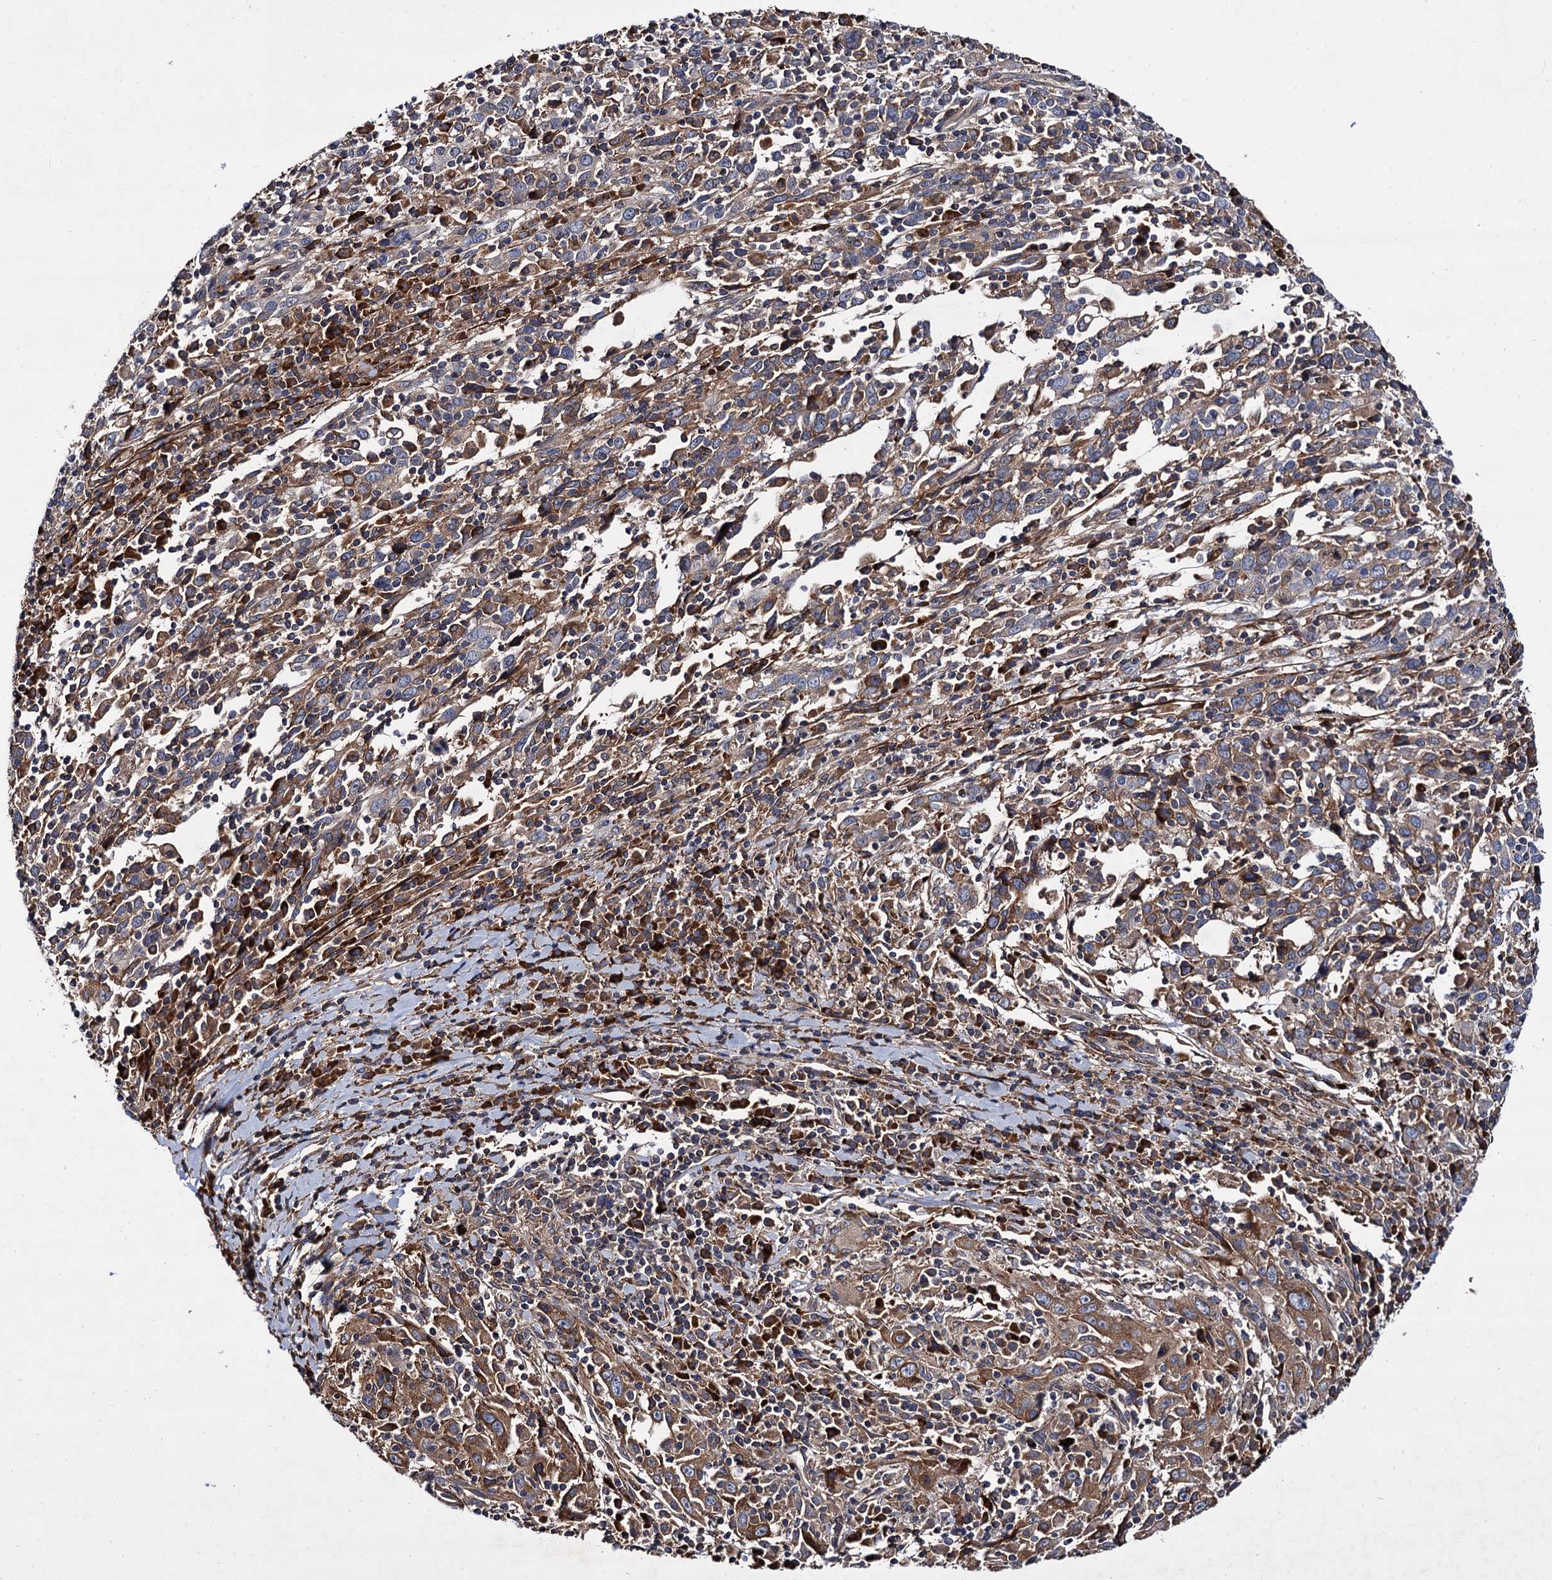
{"staining": {"intensity": "moderate", "quantity": "25%-75%", "location": "cytoplasmic/membranous"}, "tissue": "cervical cancer", "cell_type": "Tumor cells", "image_type": "cancer", "snomed": [{"axis": "morphology", "description": "Squamous cell carcinoma, NOS"}, {"axis": "topography", "description": "Cervix"}], "caption": "Squamous cell carcinoma (cervical) stained for a protein displays moderate cytoplasmic/membranous positivity in tumor cells. (DAB IHC with brightfield microscopy, high magnification).", "gene": "ISM2", "patient": {"sex": "female", "age": 46}}